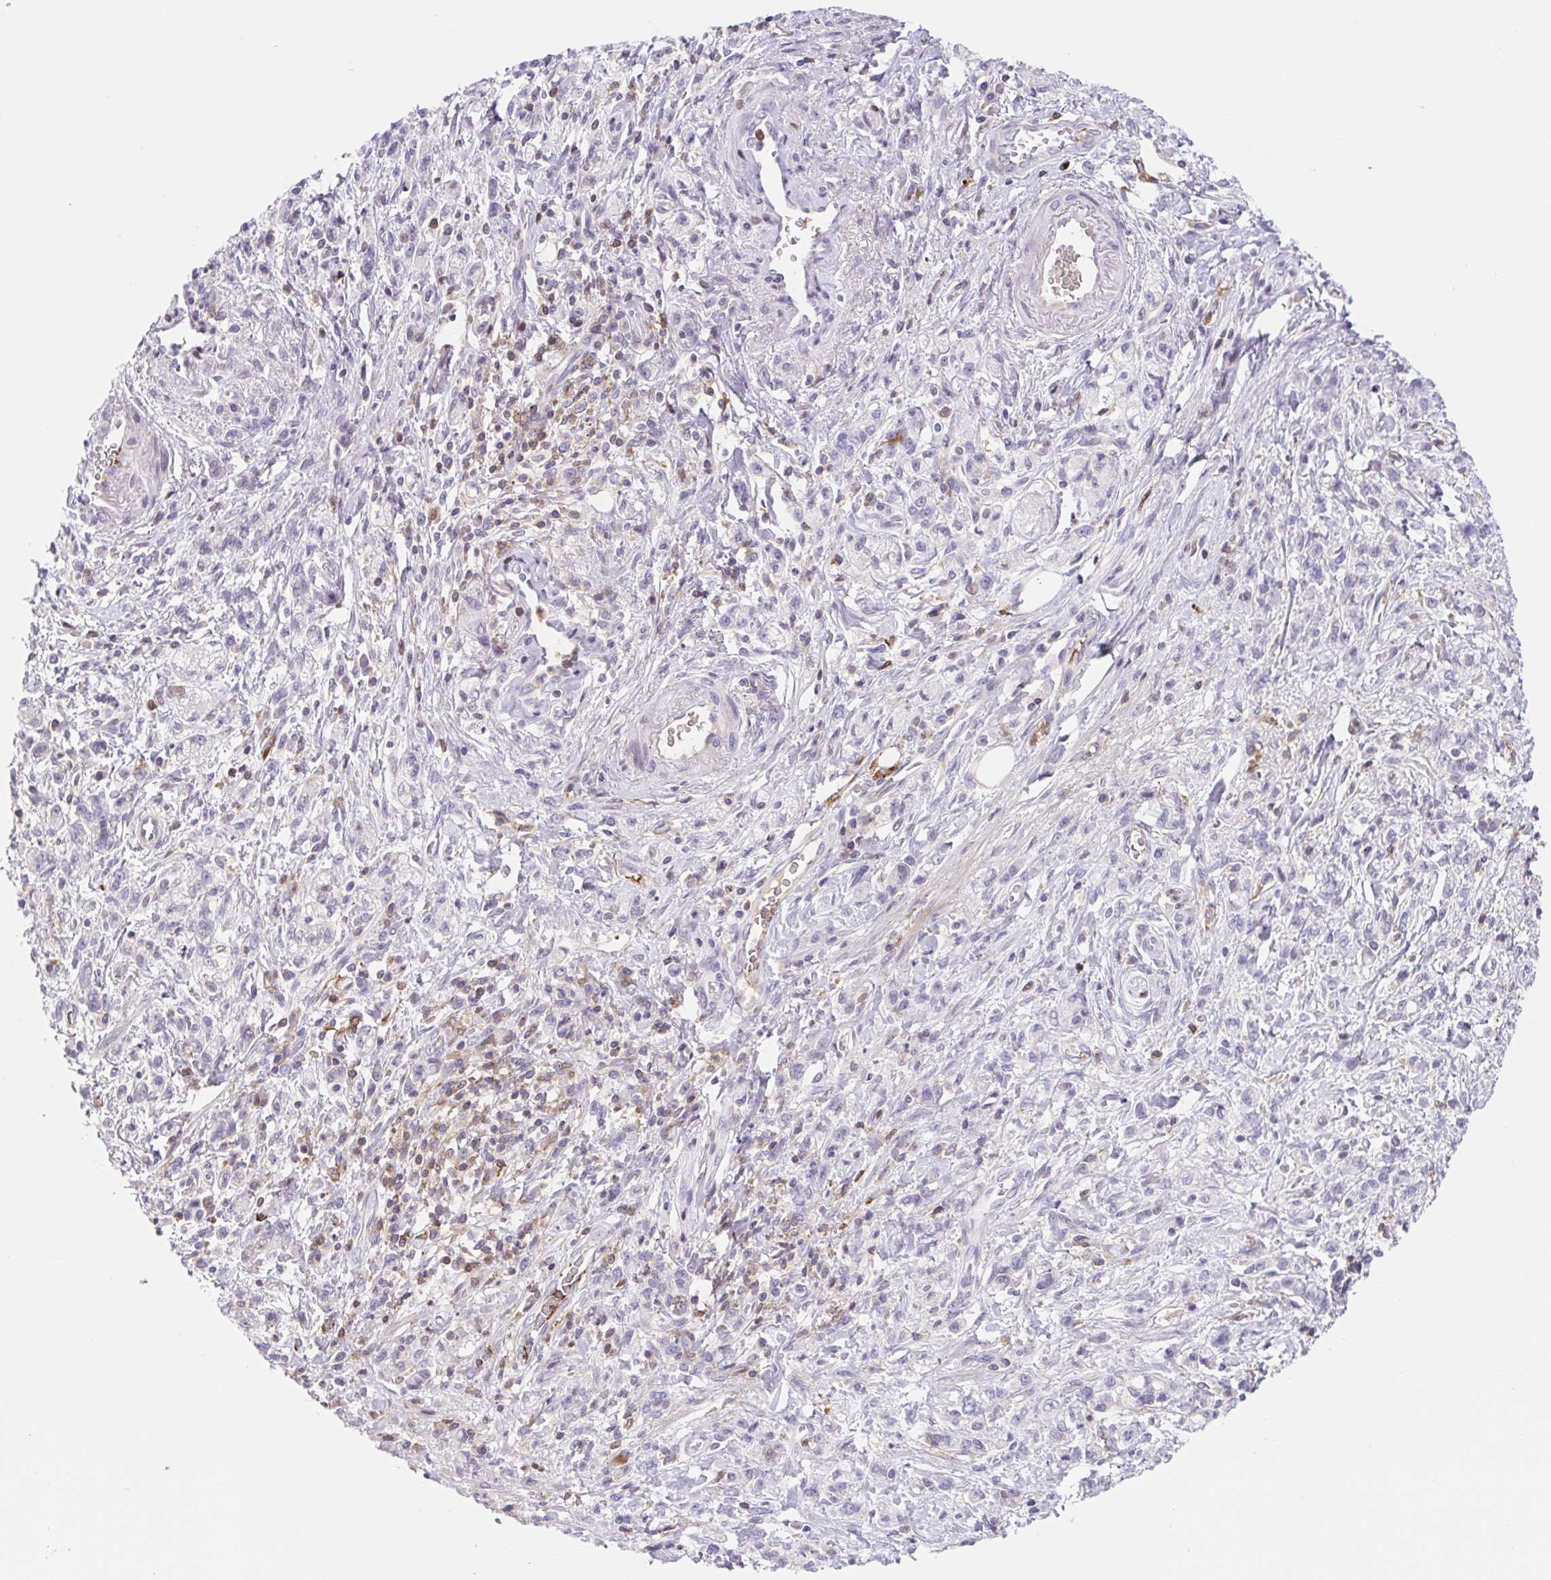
{"staining": {"intensity": "negative", "quantity": "none", "location": "none"}, "tissue": "stomach cancer", "cell_type": "Tumor cells", "image_type": "cancer", "snomed": [{"axis": "morphology", "description": "Adenocarcinoma, NOS"}, {"axis": "topography", "description": "Stomach"}], "caption": "Immunohistochemical staining of human stomach cancer displays no significant expression in tumor cells.", "gene": "TPRG1", "patient": {"sex": "male", "age": 77}}